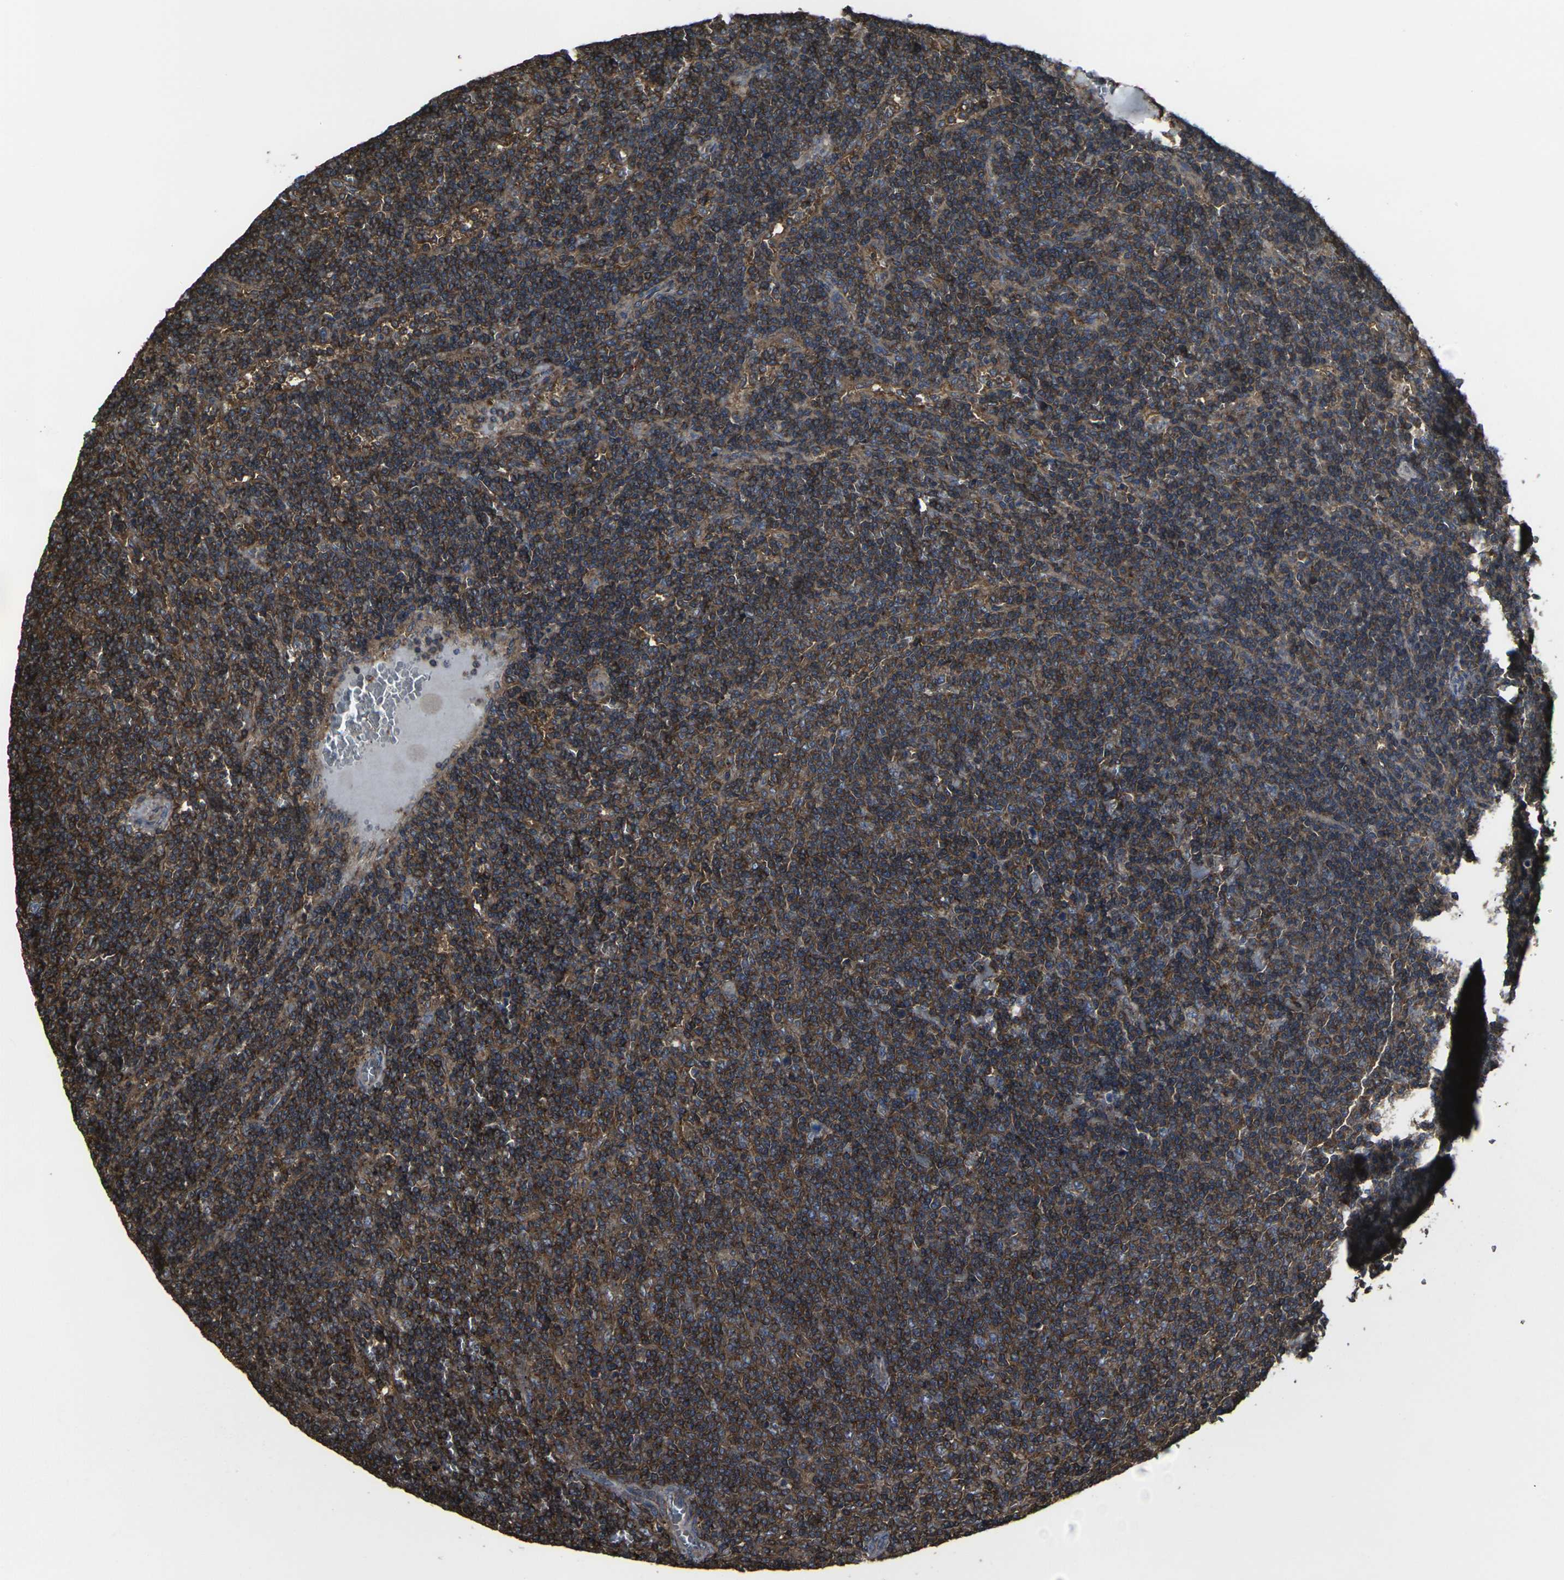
{"staining": {"intensity": "weak", "quantity": ">75%", "location": "cytoplasmic/membranous"}, "tissue": "lymphoma", "cell_type": "Tumor cells", "image_type": "cancer", "snomed": [{"axis": "morphology", "description": "Malignant lymphoma, non-Hodgkin's type, Low grade"}, {"axis": "topography", "description": "Spleen"}], "caption": "Weak cytoplasmic/membranous protein expression is present in about >75% of tumor cells in low-grade malignant lymphoma, non-Hodgkin's type. (DAB (3,3'-diaminobenzidine) IHC, brown staining for protein, blue staining for nuclei).", "gene": "PRKACB", "patient": {"sex": "female", "age": 50}}